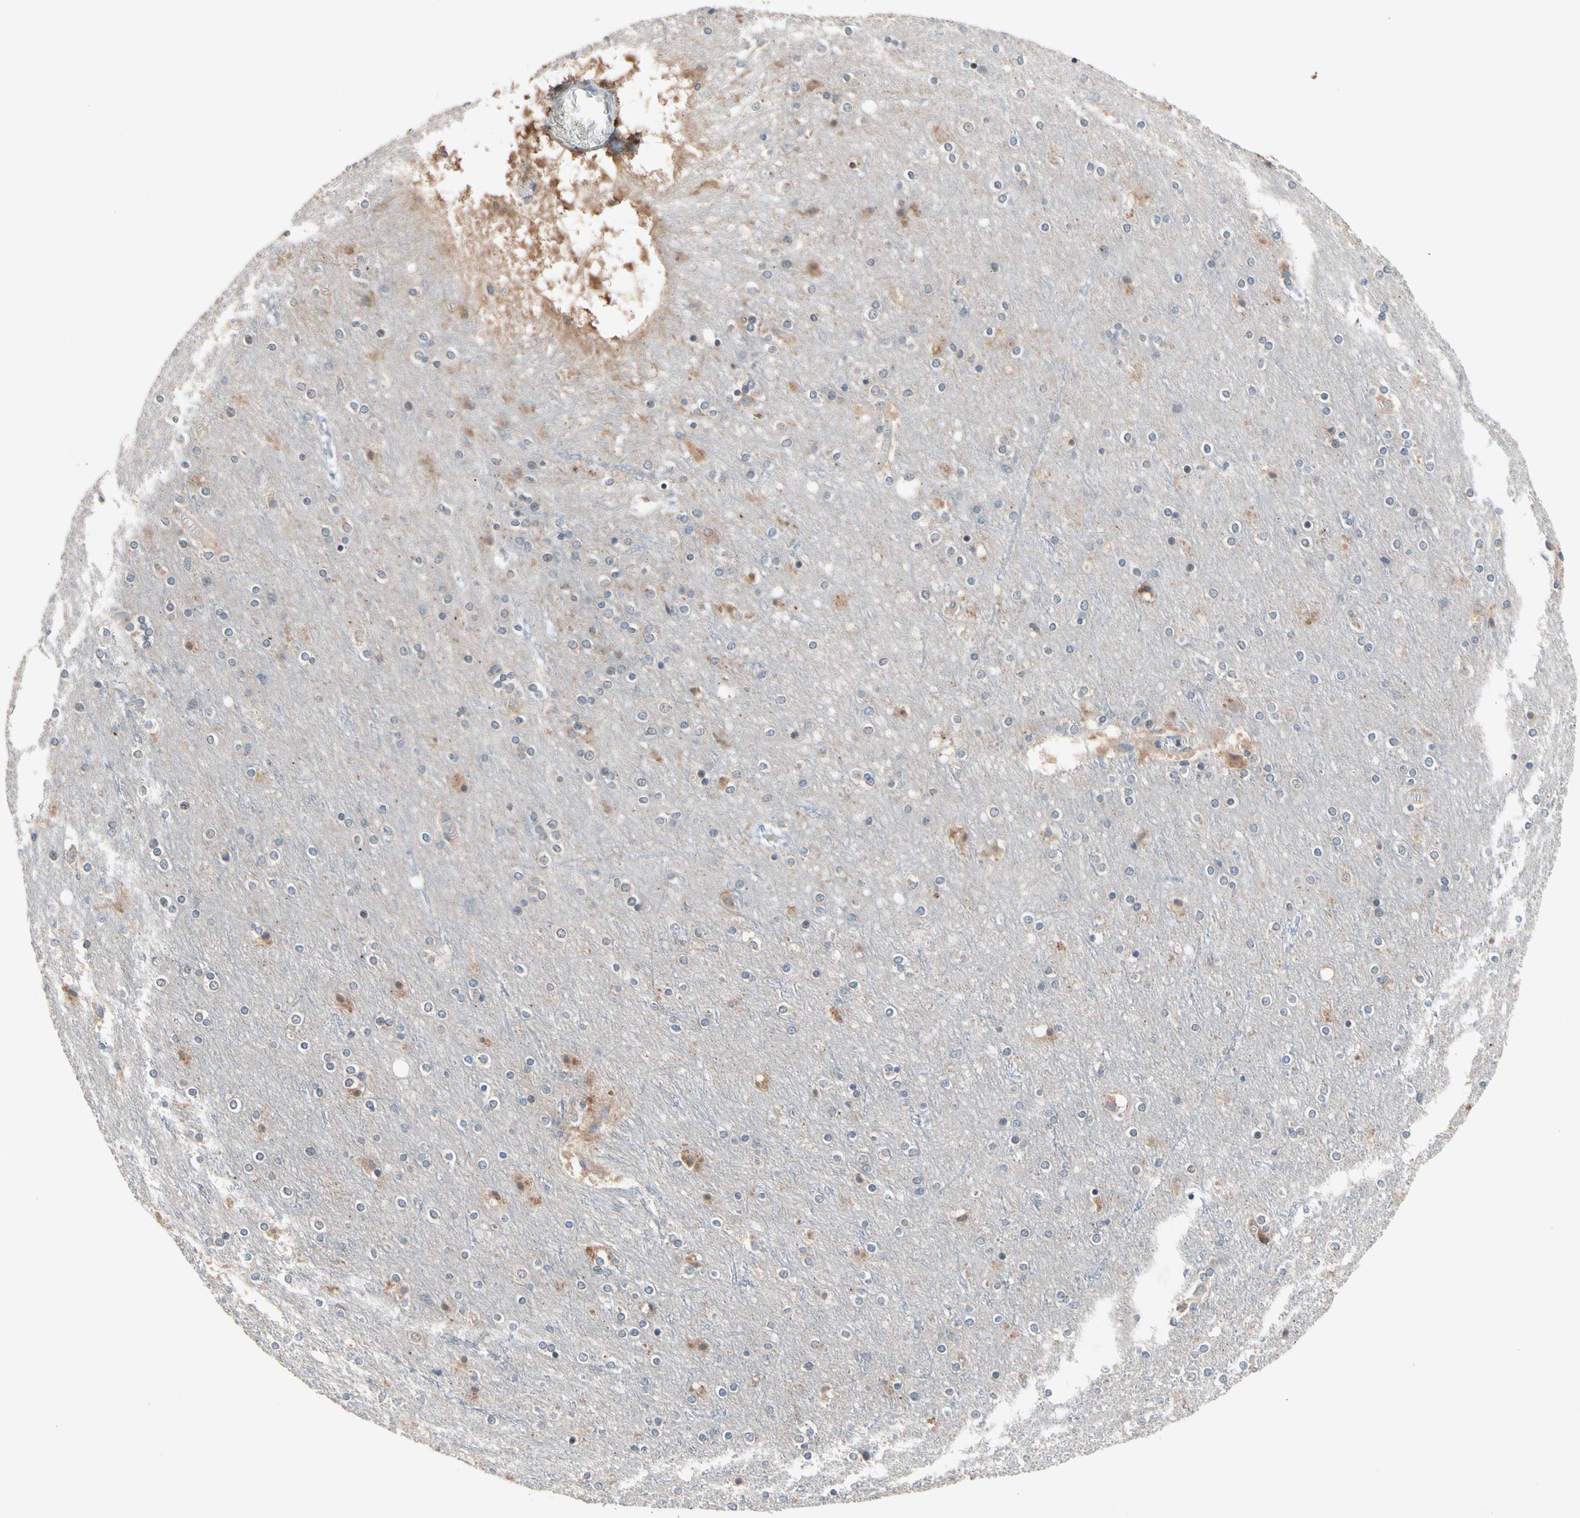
{"staining": {"intensity": "moderate", "quantity": "<25%", "location": "cytoplasmic/membranous"}, "tissue": "cerebral cortex", "cell_type": "Endothelial cells", "image_type": "normal", "snomed": [{"axis": "morphology", "description": "Normal tissue, NOS"}, {"axis": "topography", "description": "Cerebral cortex"}], "caption": "Immunohistochemical staining of normal cerebral cortex demonstrates moderate cytoplasmic/membranous protein expression in approximately <25% of endothelial cells. (DAB = brown stain, brightfield microscopy at high magnification).", "gene": "PRDX4", "patient": {"sex": "female", "age": 54}}